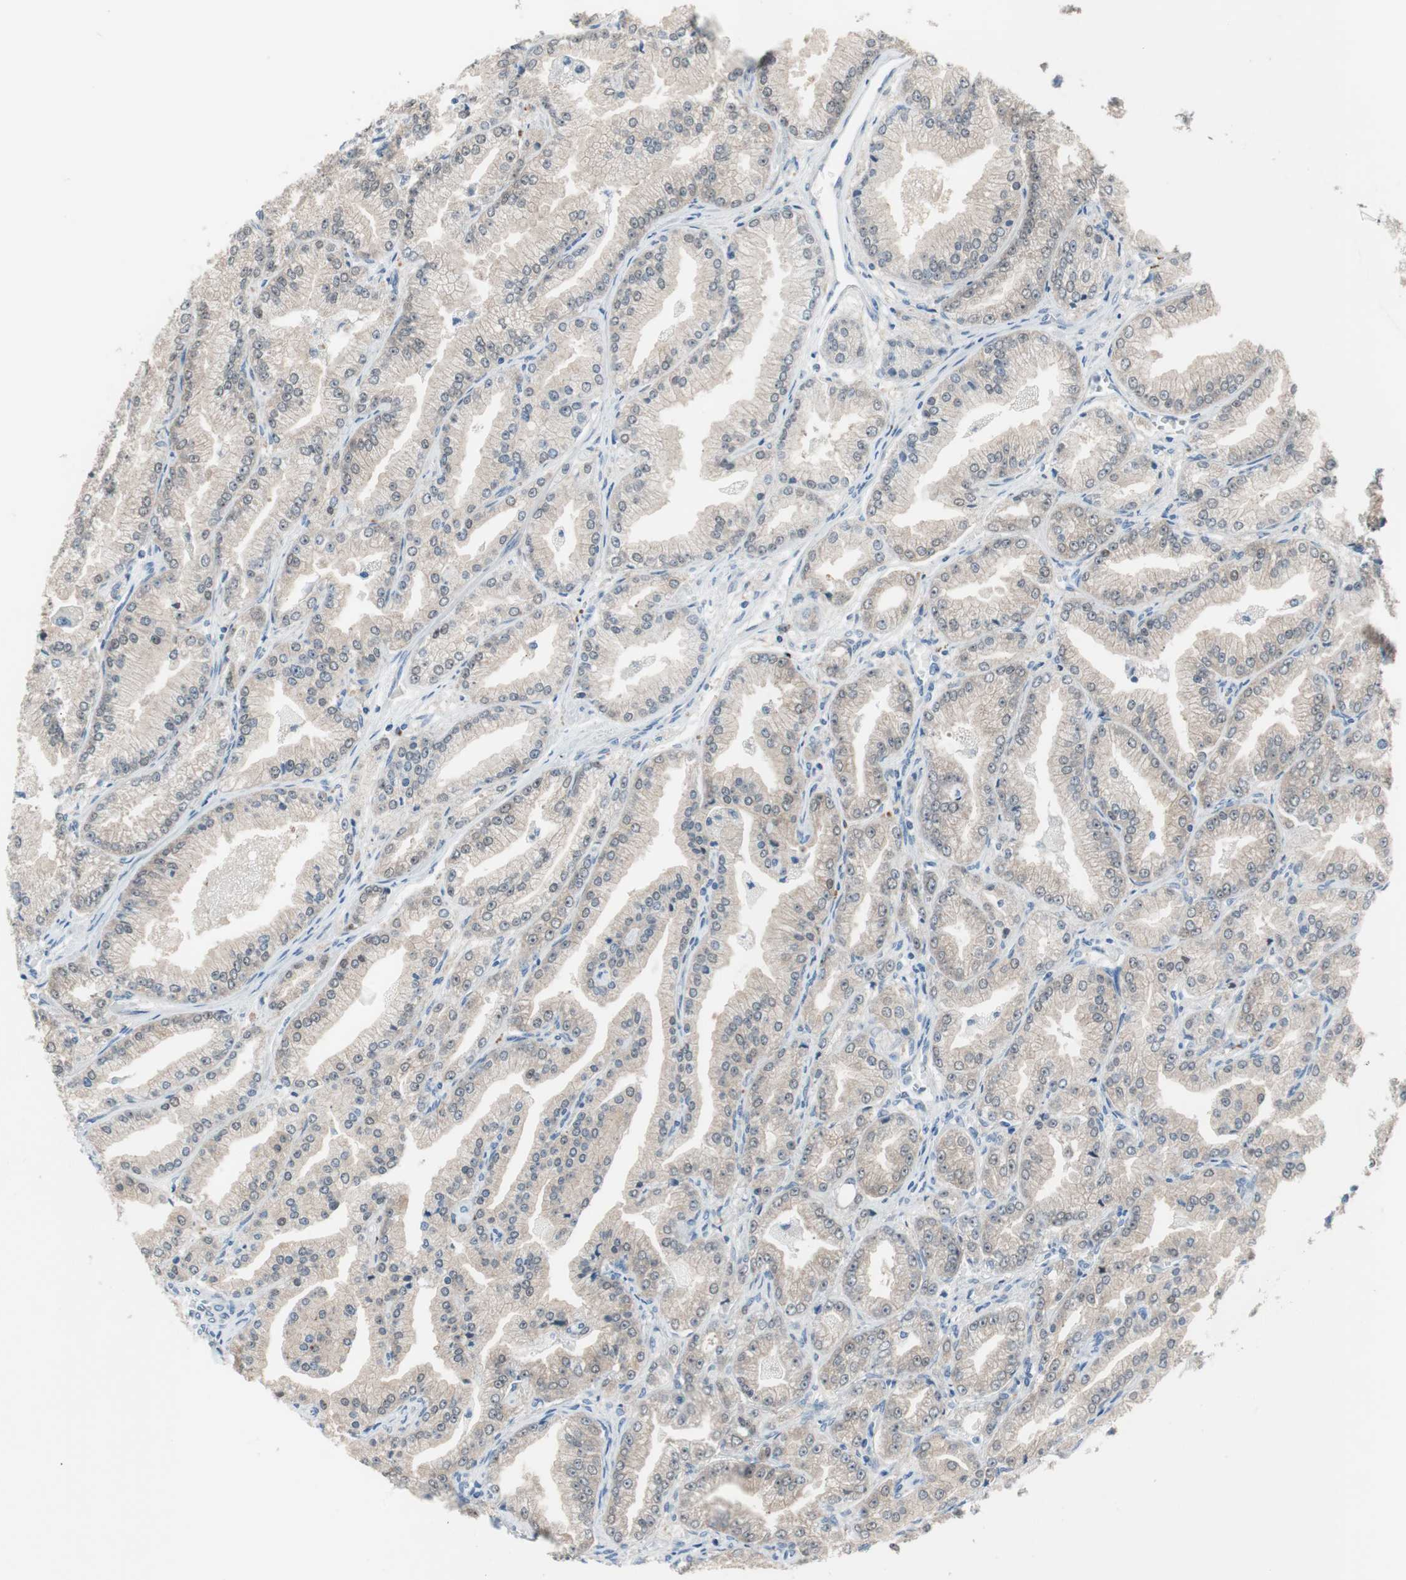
{"staining": {"intensity": "weak", "quantity": "25%-75%", "location": "cytoplasmic/membranous"}, "tissue": "prostate cancer", "cell_type": "Tumor cells", "image_type": "cancer", "snomed": [{"axis": "morphology", "description": "Adenocarcinoma, High grade"}, {"axis": "topography", "description": "Prostate"}], "caption": "High-grade adenocarcinoma (prostate) was stained to show a protein in brown. There is low levels of weak cytoplasmic/membranous expression in approximately 25%-75% of tumor cells. (DAB (3,3'-diaminobenzidine) IHC, brown staining for protein, blue staining for nuclei).", "gene": "GRHL1", "patient": {"sex": "male", "age": 61}}